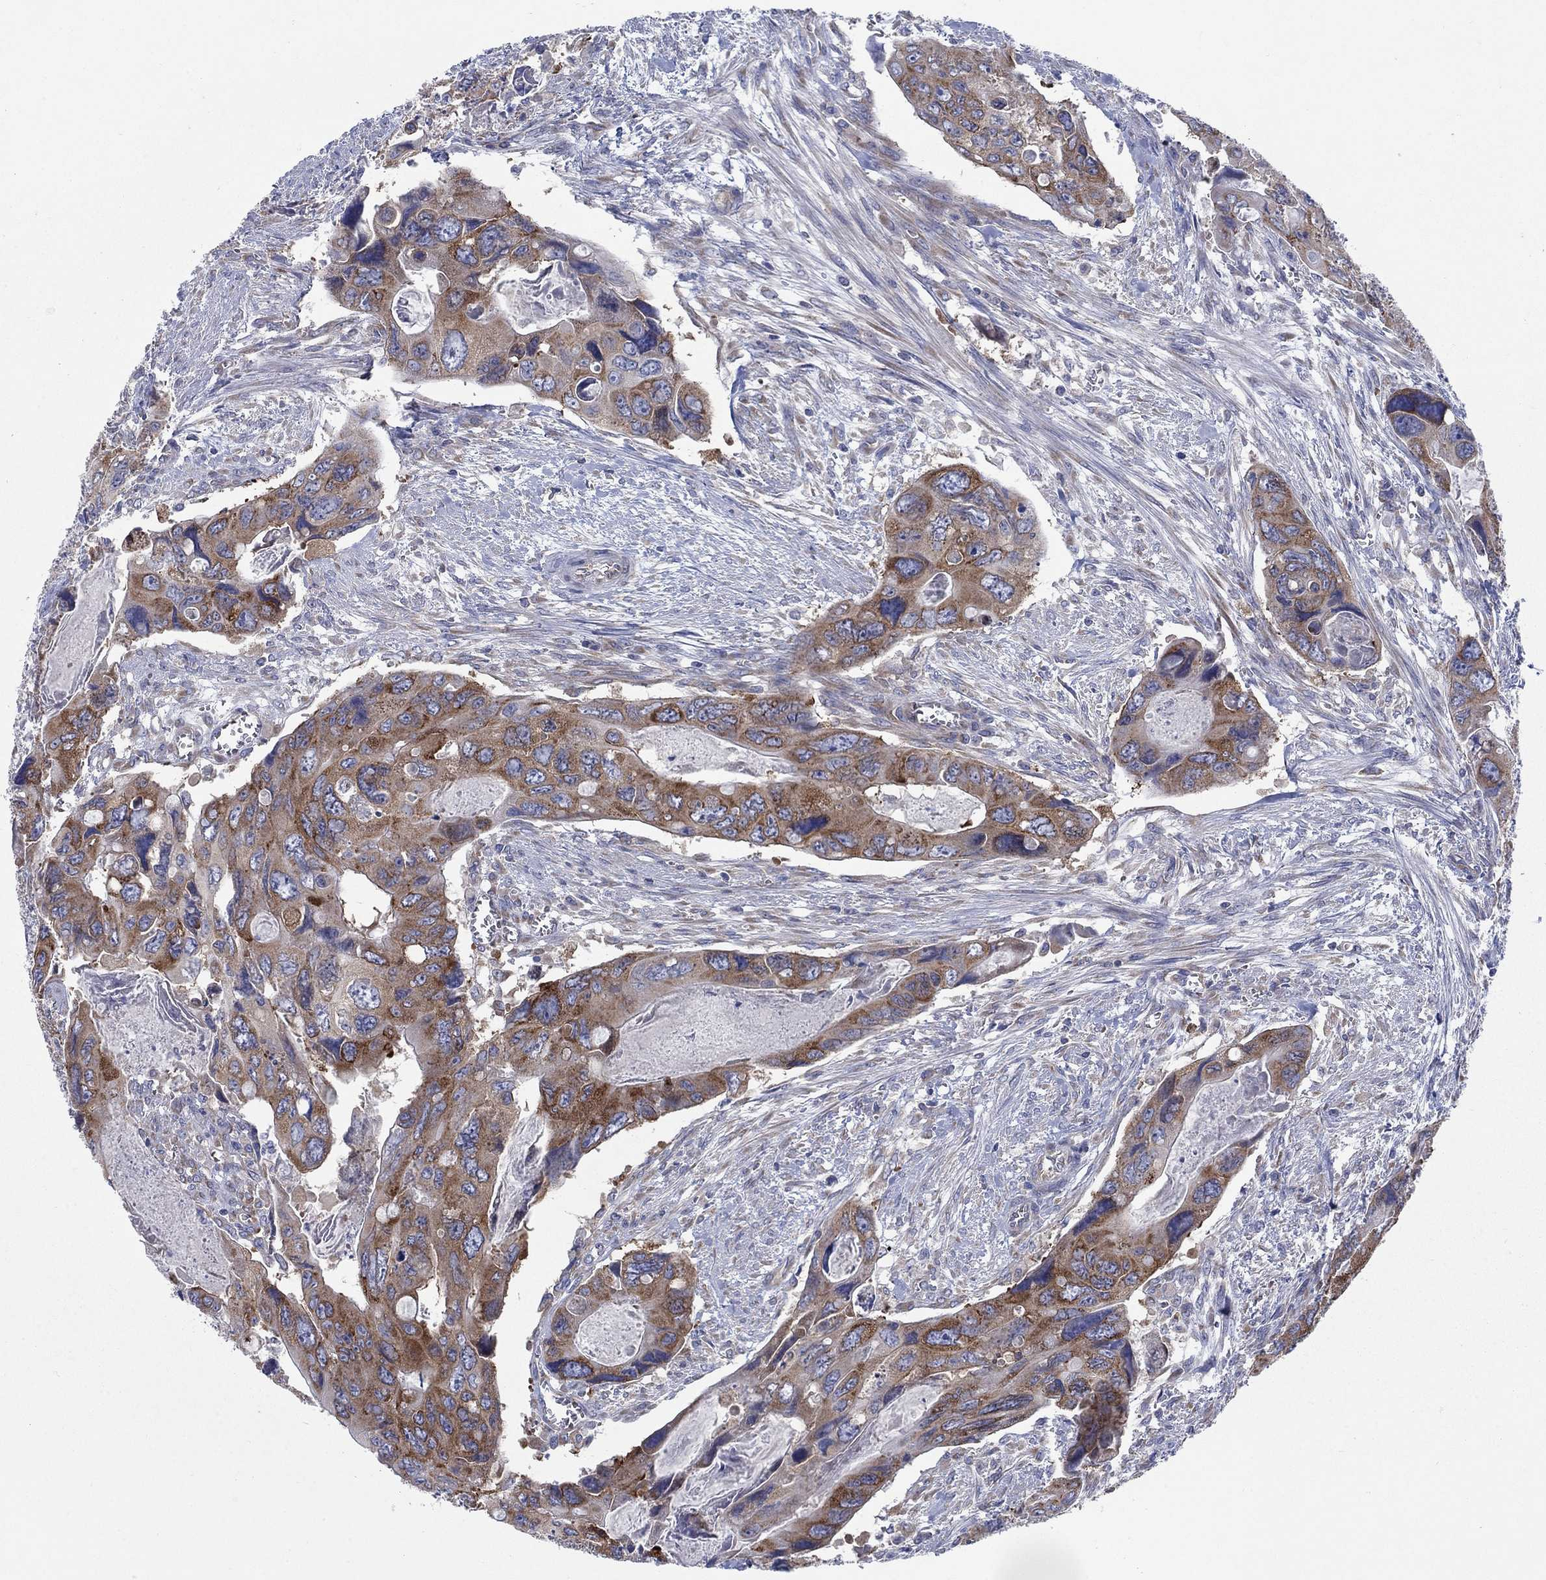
{"staining": {"intensity": "strong", "quantity": "<25%", "location": "cytoplasmic/membranous"}, "tissue": "colorectal cancer", "cell_type": "Tumor cells", "image_type": "cancer", "snomed": [{"axis": "morphology", "description": "Adenocarcinoma, NOS"}, {"axis": "topography", "description": "Rectum"}], "caption": "The micrograph demonstrates a brown stain indicating the presence of a protein in the cytoplasmic/membranous of tumor cells in colorectal adenocarcinoma.", "gene": "TMEM59", "patient": {"sex": "male", "age": 62}}